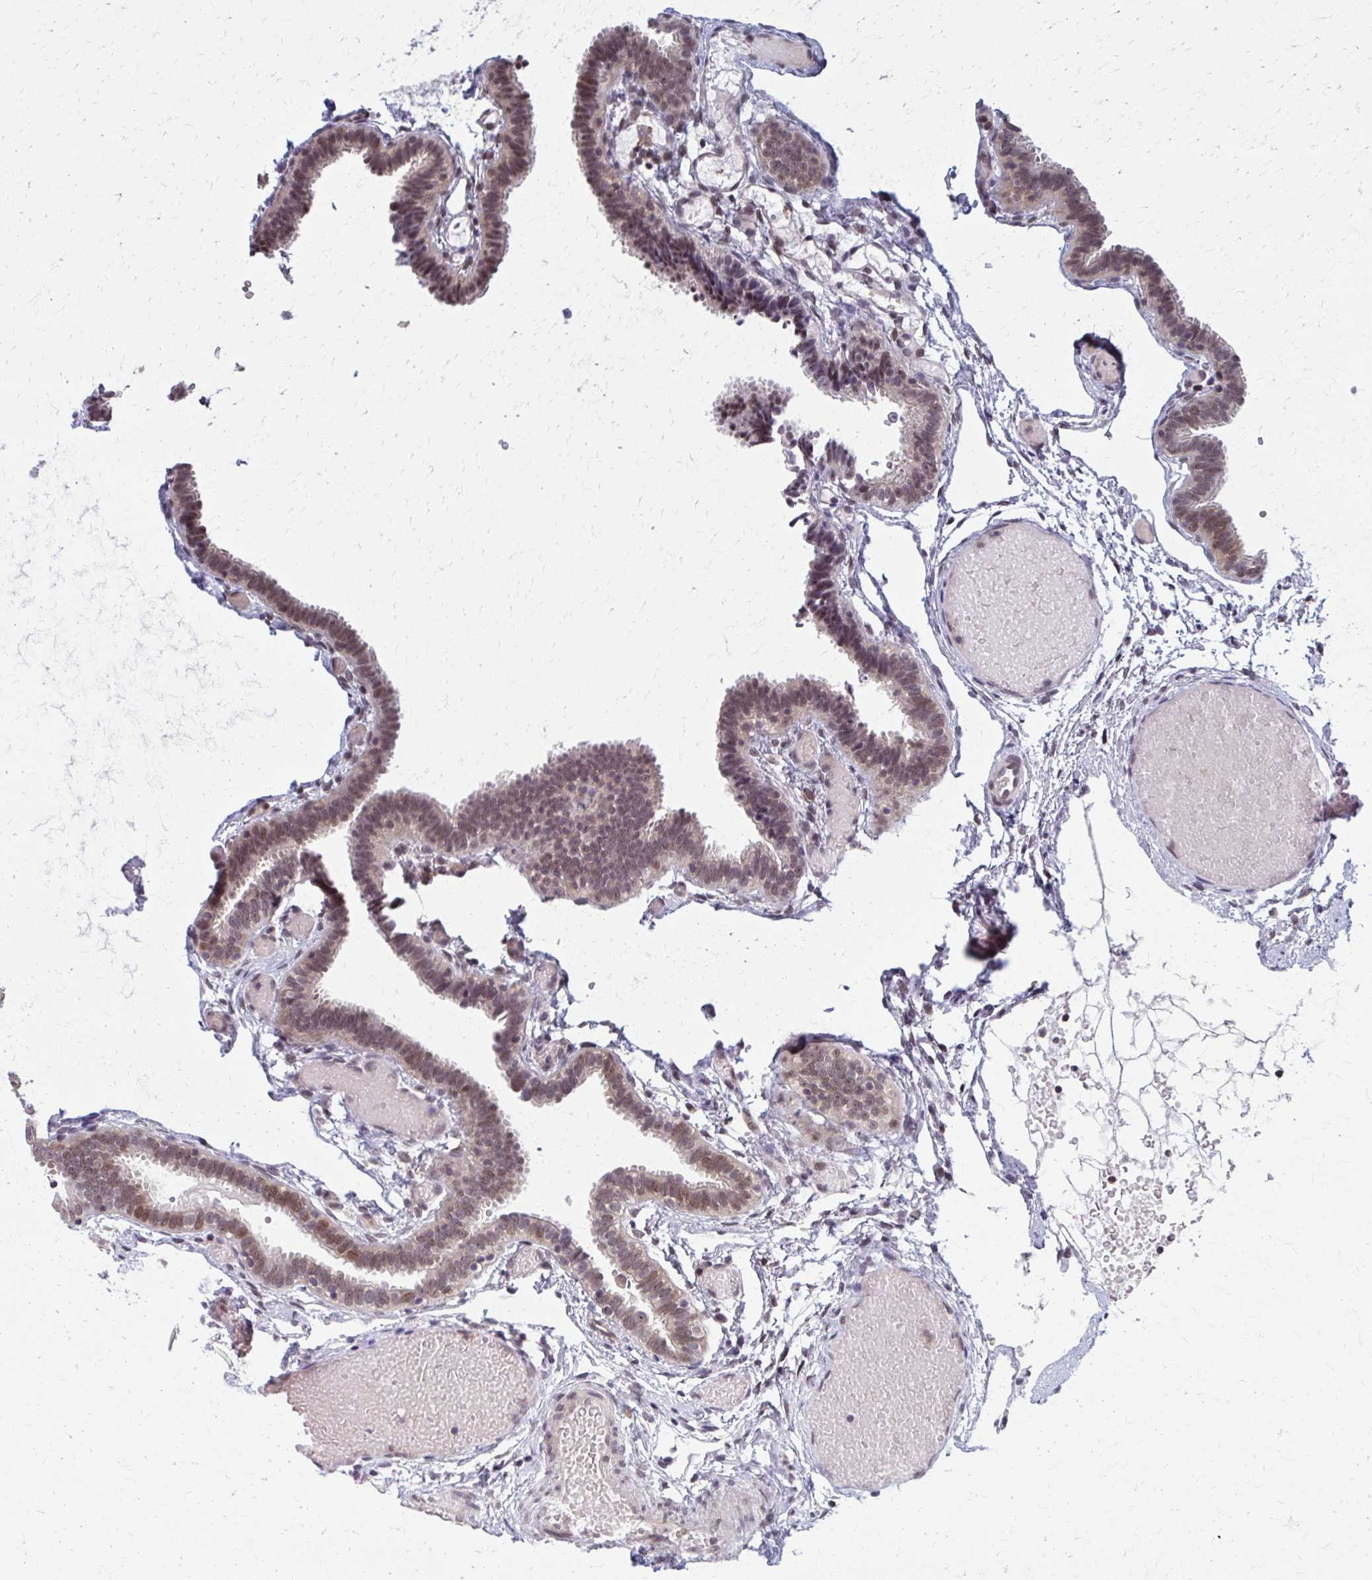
{"staining": {"intensity": "moderate", "quantity": "25%-75%", "location": "nuclear"}, "tissue": "fallopian tube", "cell_type": "Glandular cells", "image_type": "normal", "snomed": [{"axis": "morphology", "description": "Normal tissue, NOS"}, {"axis": "topography", "description": "Fallopian tube"}], "caption": "Moderate nuclear expression is seen in approximately 25%-75% of glandular cells in normal fallopian tube. The staining is performed using DAB (3,3'-diaminobenzidine) brown chromogen to label protein expression. The nuclei are counter-stained blue using hematoxylin.", "gene": "SETBP1", "patient": {"sex": "female", "age": 37}}